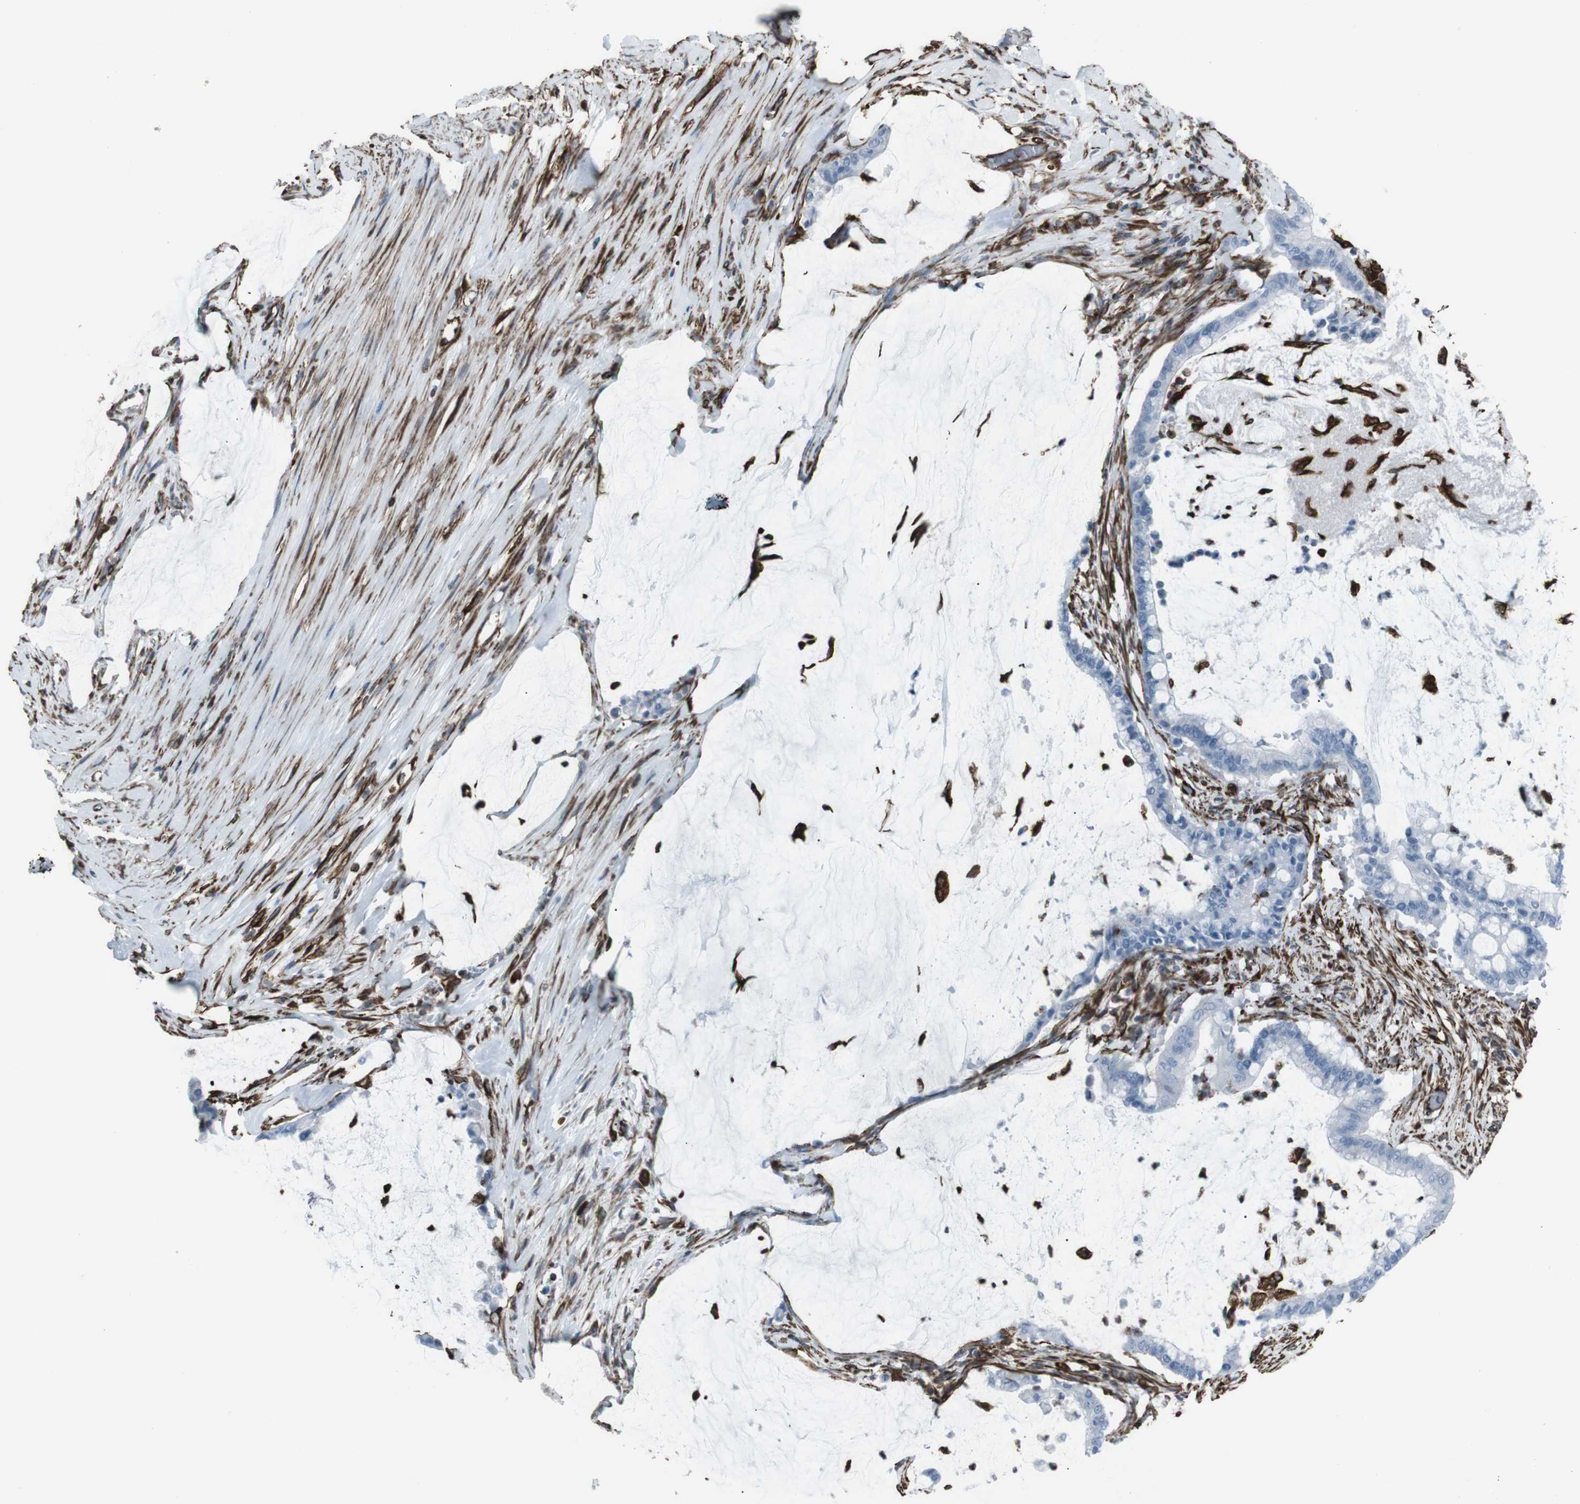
{"staining": {"intensity": "negative", "quantity": "none", "location": "none"}, "tissue": "pancreatic cancer", "cell_type": "Tumor cells", "image_type": "cancer", "snomed": [{"axis": "morphology", "description": "Adenocarcinoma, NOS"}, {"axis": "topography", "description": "Pancreas"}], "caption": "This is an immunohistochemistry (IHC) micrograph of pancreatic adenocarcinoma. There is no expression in tumor cells.", "gene": "ZDHHC6", "patient": {"sex": "male", "age": 41}}